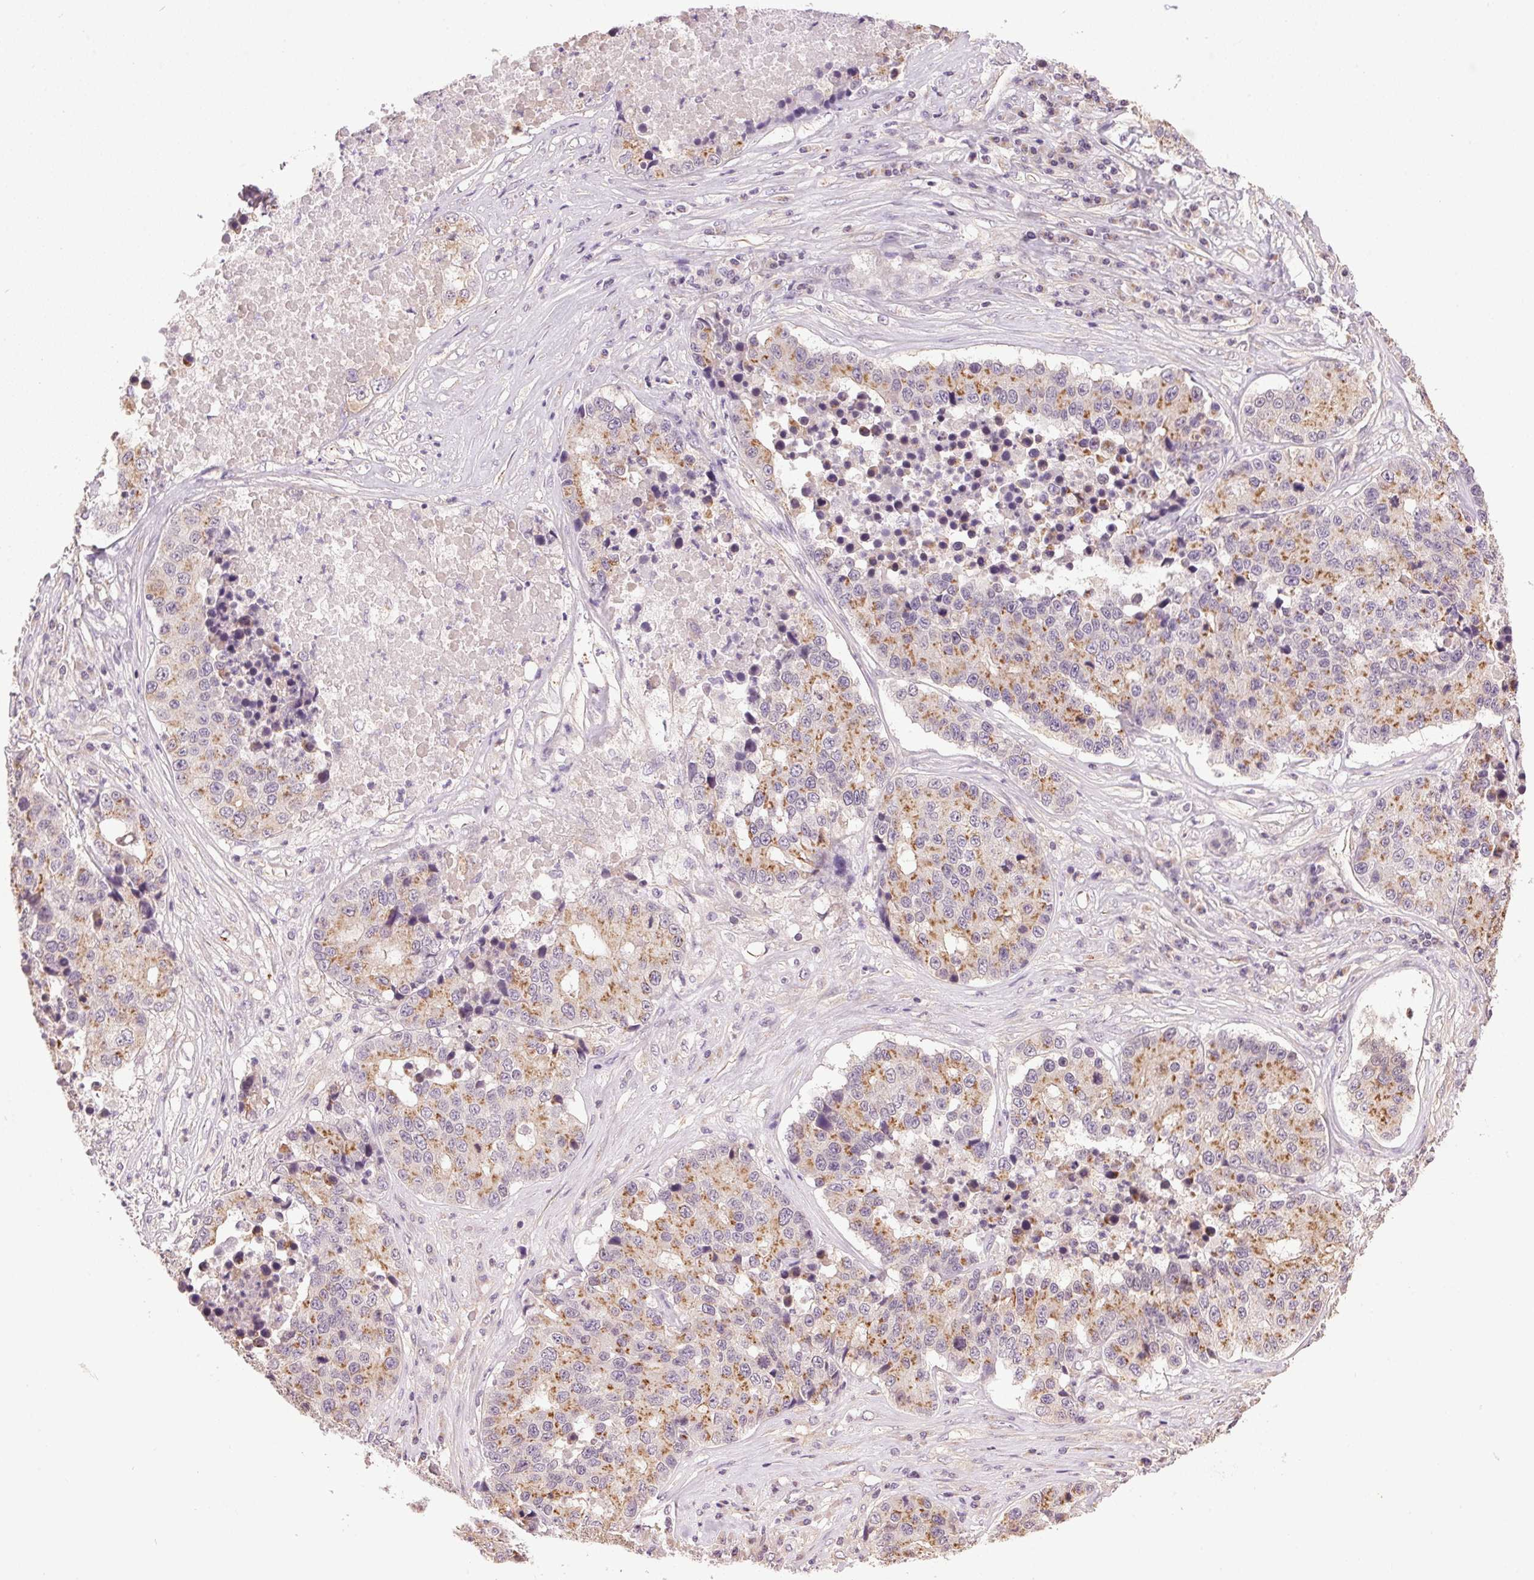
{"staining": {"intensity": "moderate", "quantity": "25%-75%", "location": "cytoplasmic/membranous"}, "tissue": "stomach cancer", "cell_type": "Tumor cells", "image_type": "cancer", "snomed": [{"axis": "morphology", "description": "Adenocarcinoma, NOS"}, {"axis": "topography", "description": "Stomach"}], "caption": "Approximately 25%-75% of tumor cells in human stomach cancer demonstrate moderate cytoplasmic/membranous protein positivity as visualized by brown immunohistochemical staining.", "gene": "GOLPH3", "patient": {"sex": "male", "age": 71}}